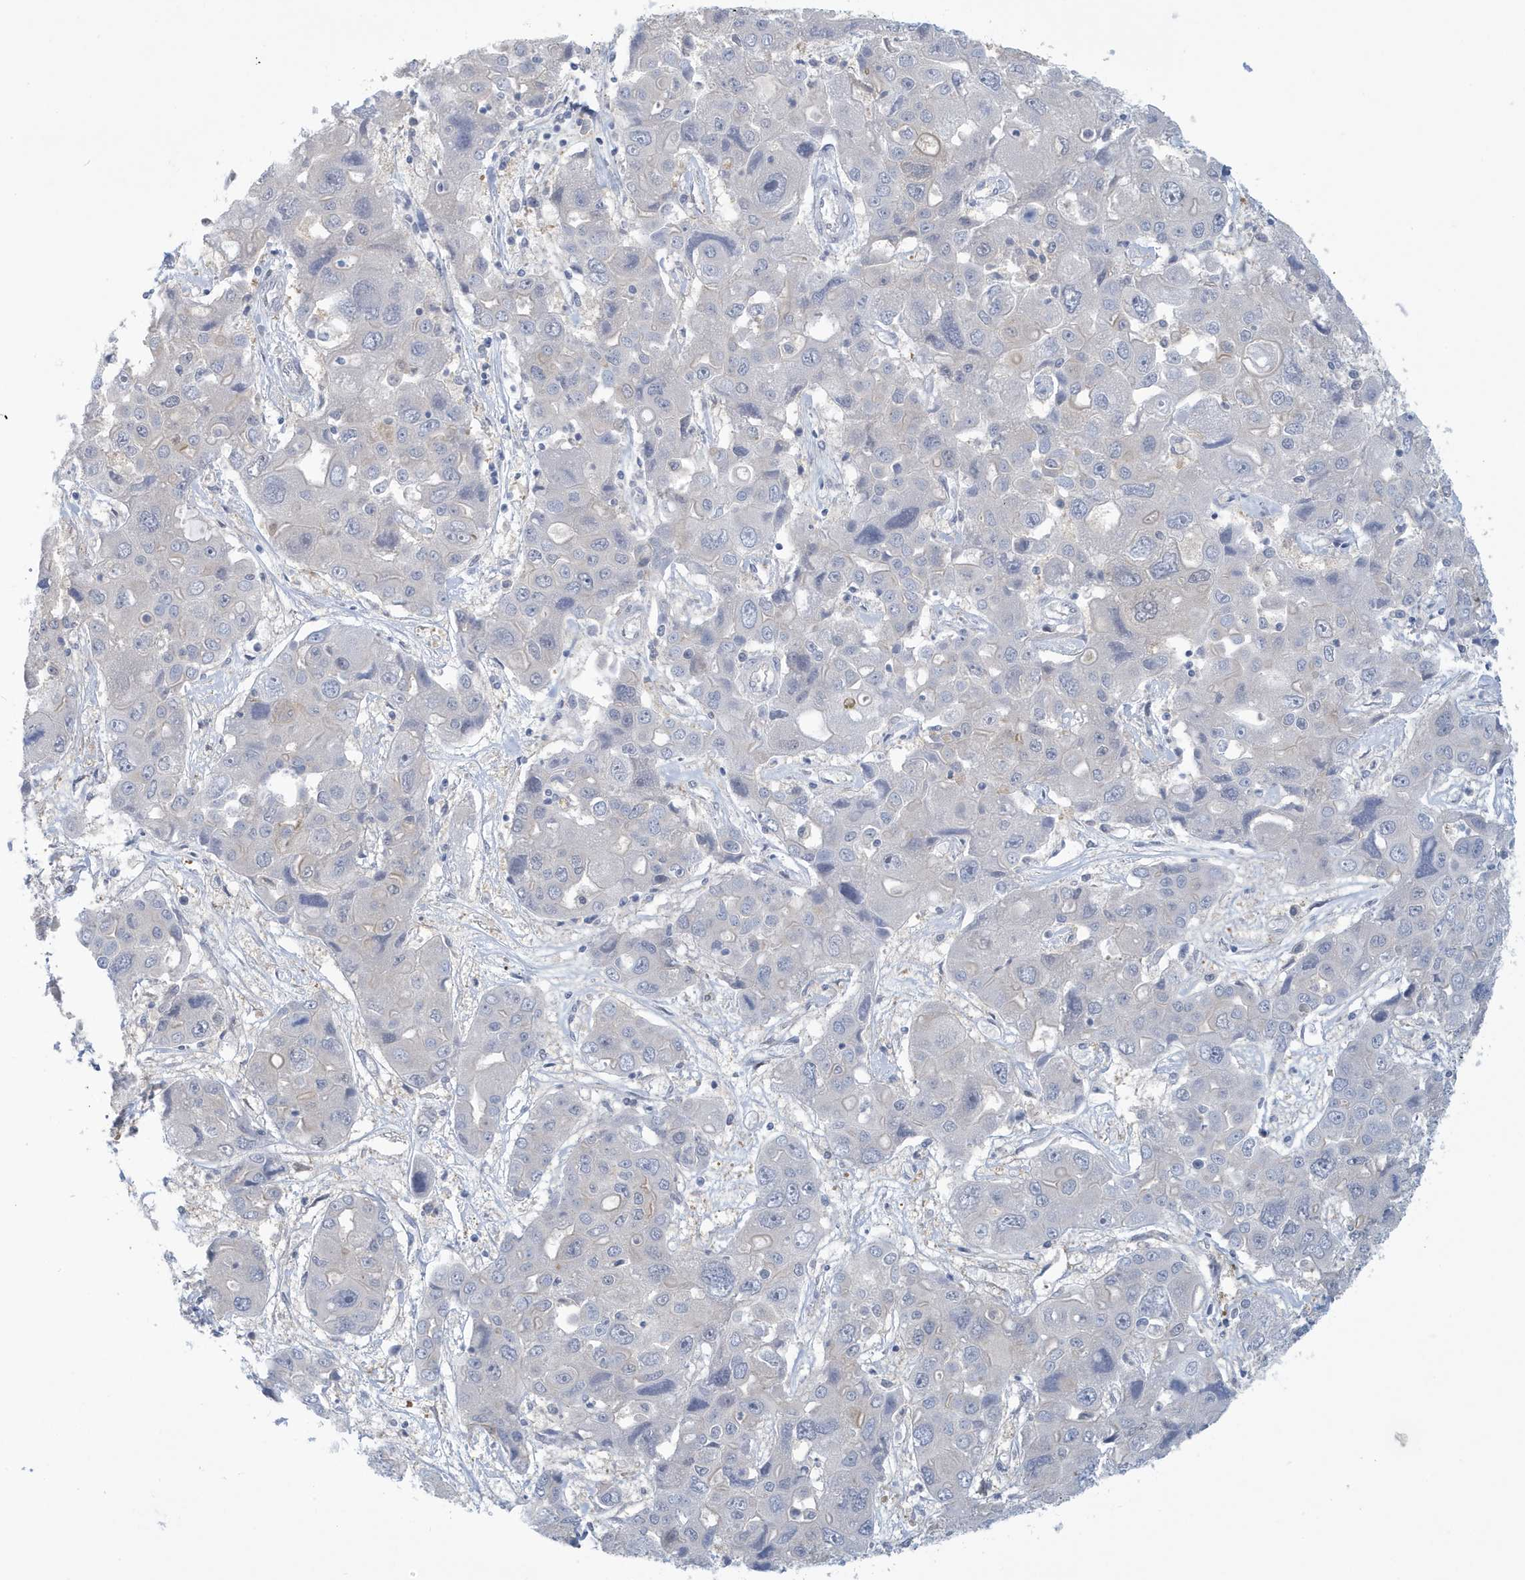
{"staining": {"intensity": "negative", "quantity": "none", "location": "none"}, "tissue": "liver cancer", "cell_type": "Tumor cells", "image_type": "cancer", "snomed": [{"axis": "morphology", "description": "Cholangiocarcinoma"}, {"axis": "topography", "description": "Liver"}], "caption": "Tumor cells are negative for protein expression in human cholangiocarcinoma (liver).", "gene": "VTA1", "patient": {"sex": "male", "age": 67}}